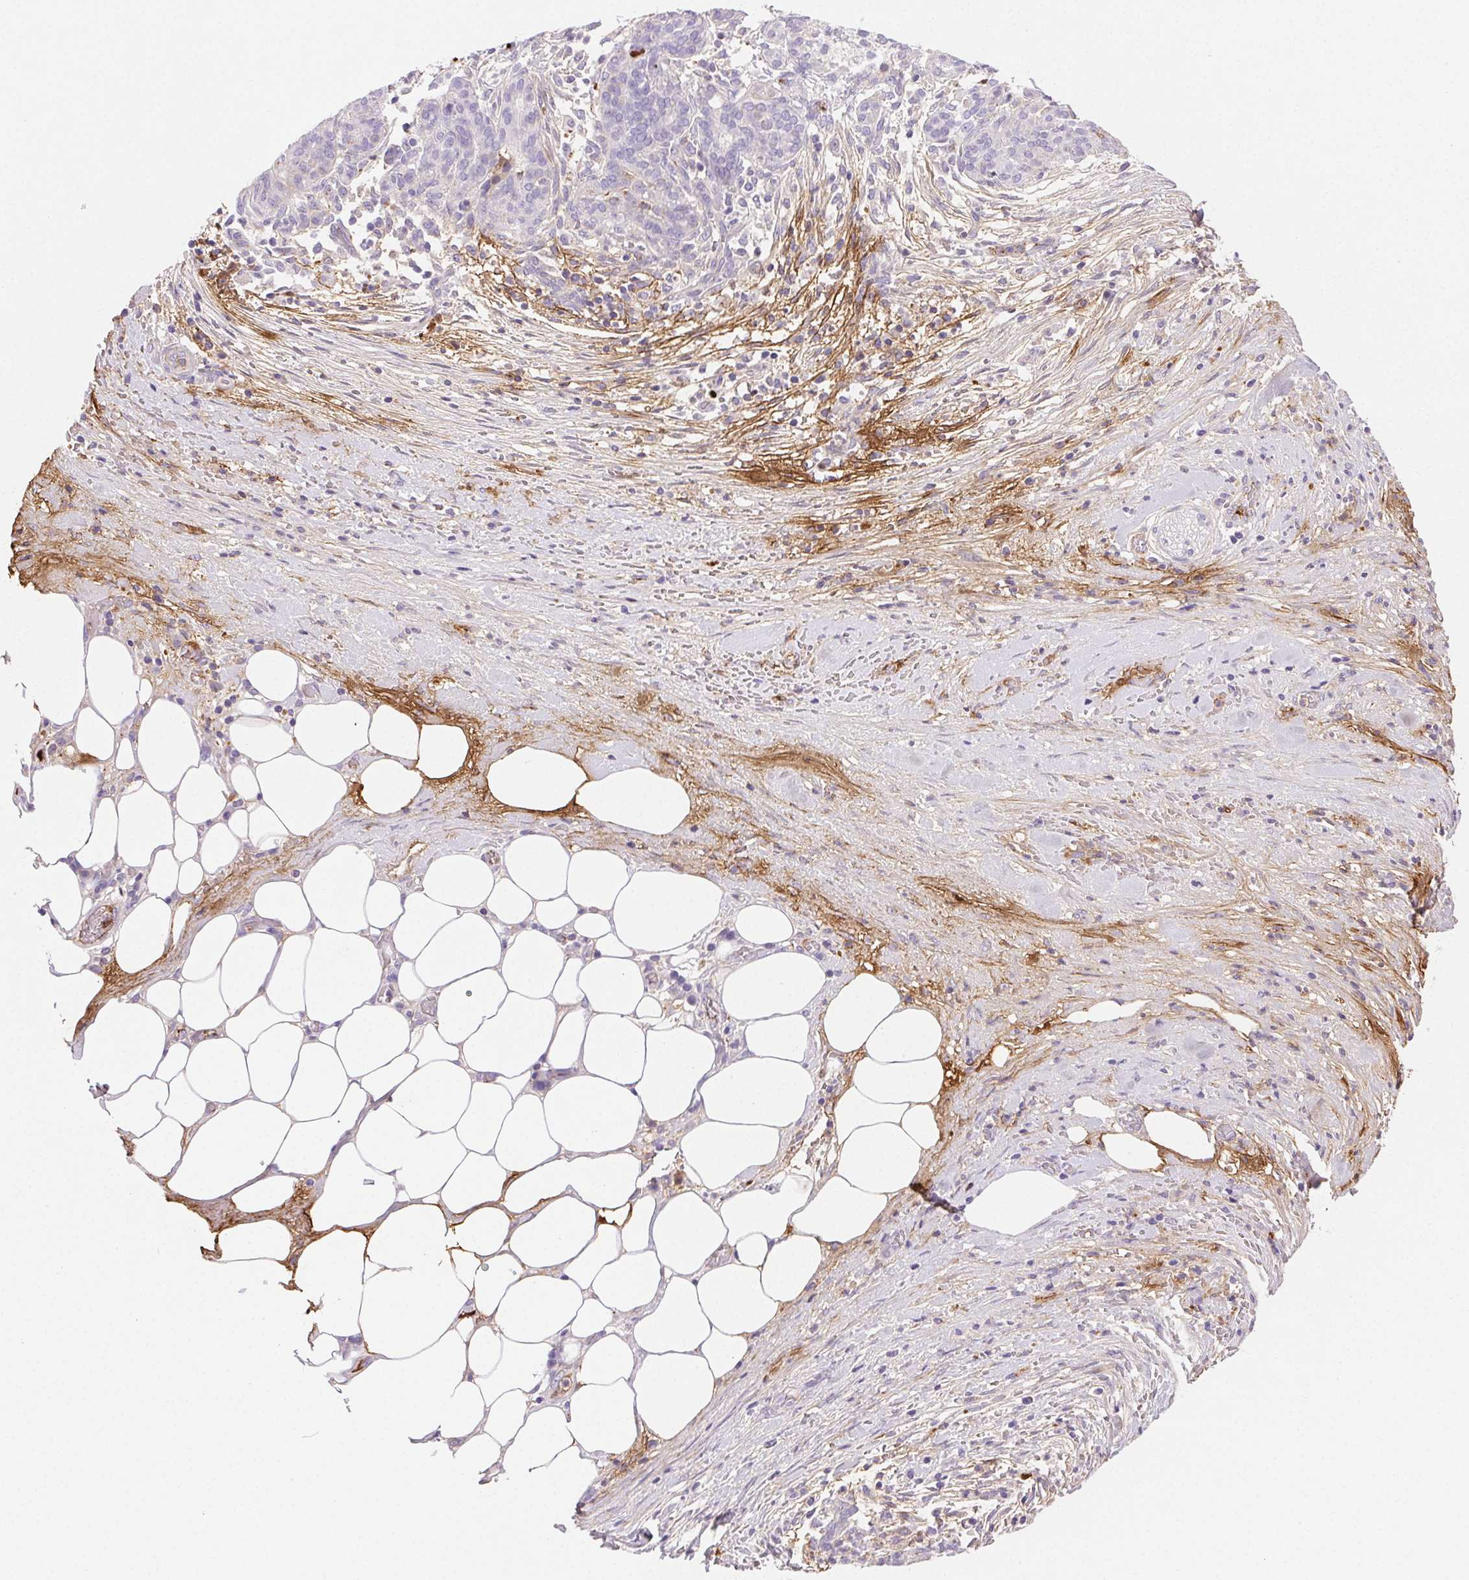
{"staining": {"intensity": "negative", "quantity": "none", "location": "none"}, "tissue": "pancreatic cancer", "cell_type": "Tumor cells", "image_type": "cancer", "snomed": [{"axis": "morphology", "description": "Adenocarcinoma, NOS"}, {"axis": "topography", "description": "Pancreas"}], "caption": "Tumor cells show no significant positivity in pancreatic cancer.", "gene": "FGA", "patient": {"sex": "male", "age": 44}}